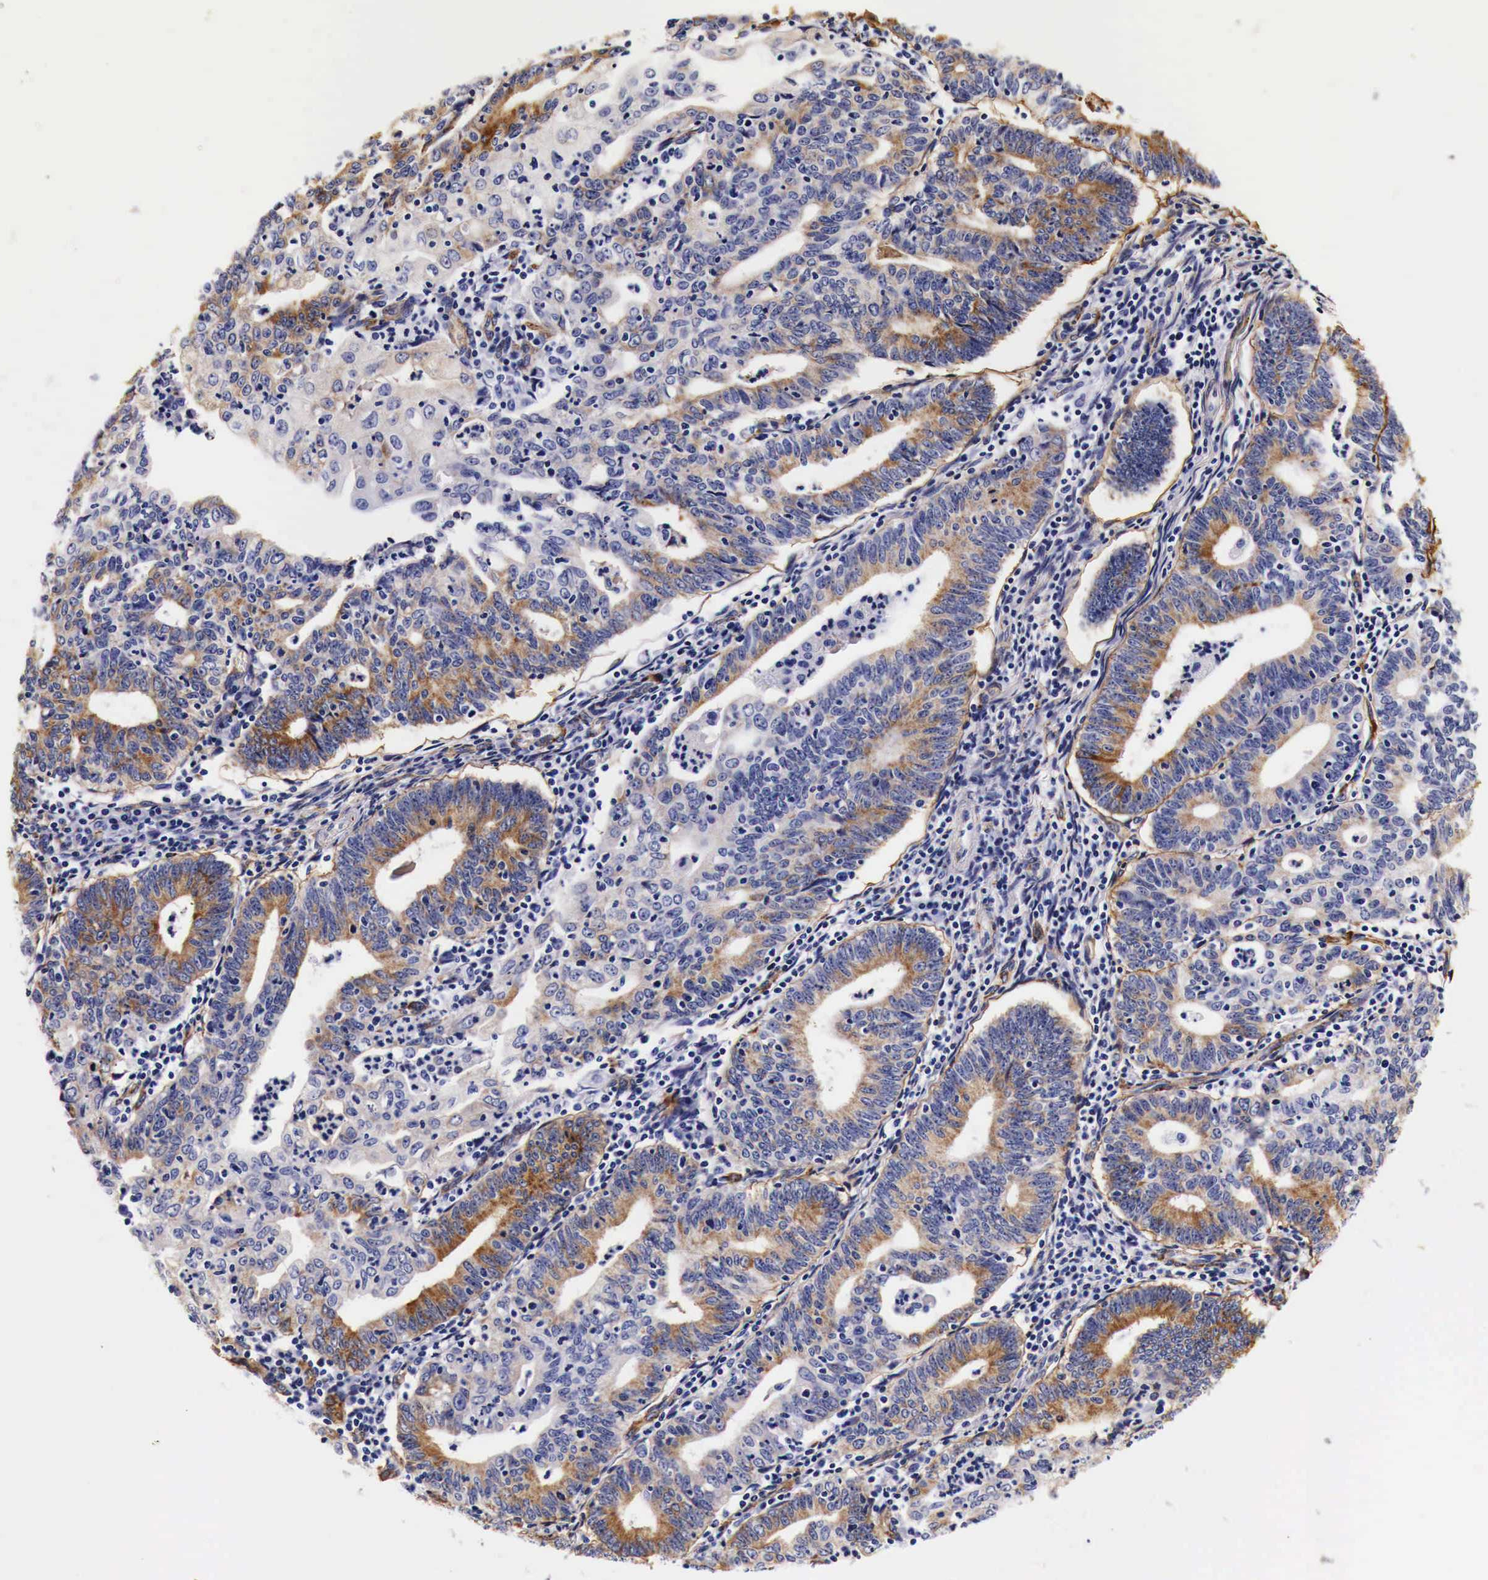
{"staining": {"intensity": "weak", "quantity": "25%-75%", "location": "cytoplasmic/membranous"}, "tissue": "endometrial cancer", "cell_type": "Tumor cells", "image_type": "cancer", "snomed": [{"axis": "morphology", "description": "Adenocarcinoma, NOS"}, {"axis": "topography", "description": "Endometrium"}], "caption": "A low amount of weak cytoplasmic/membranous positivity is seen in about 25%-75% of tumor cells in endometrial cancer tissue. (DAB (3,3'-diaminobenzidine) IHC, brown staining for protein, blue staining for nuclei).", "gene": "LAMB2", "patient": {"sex": "female", "age": 60}}